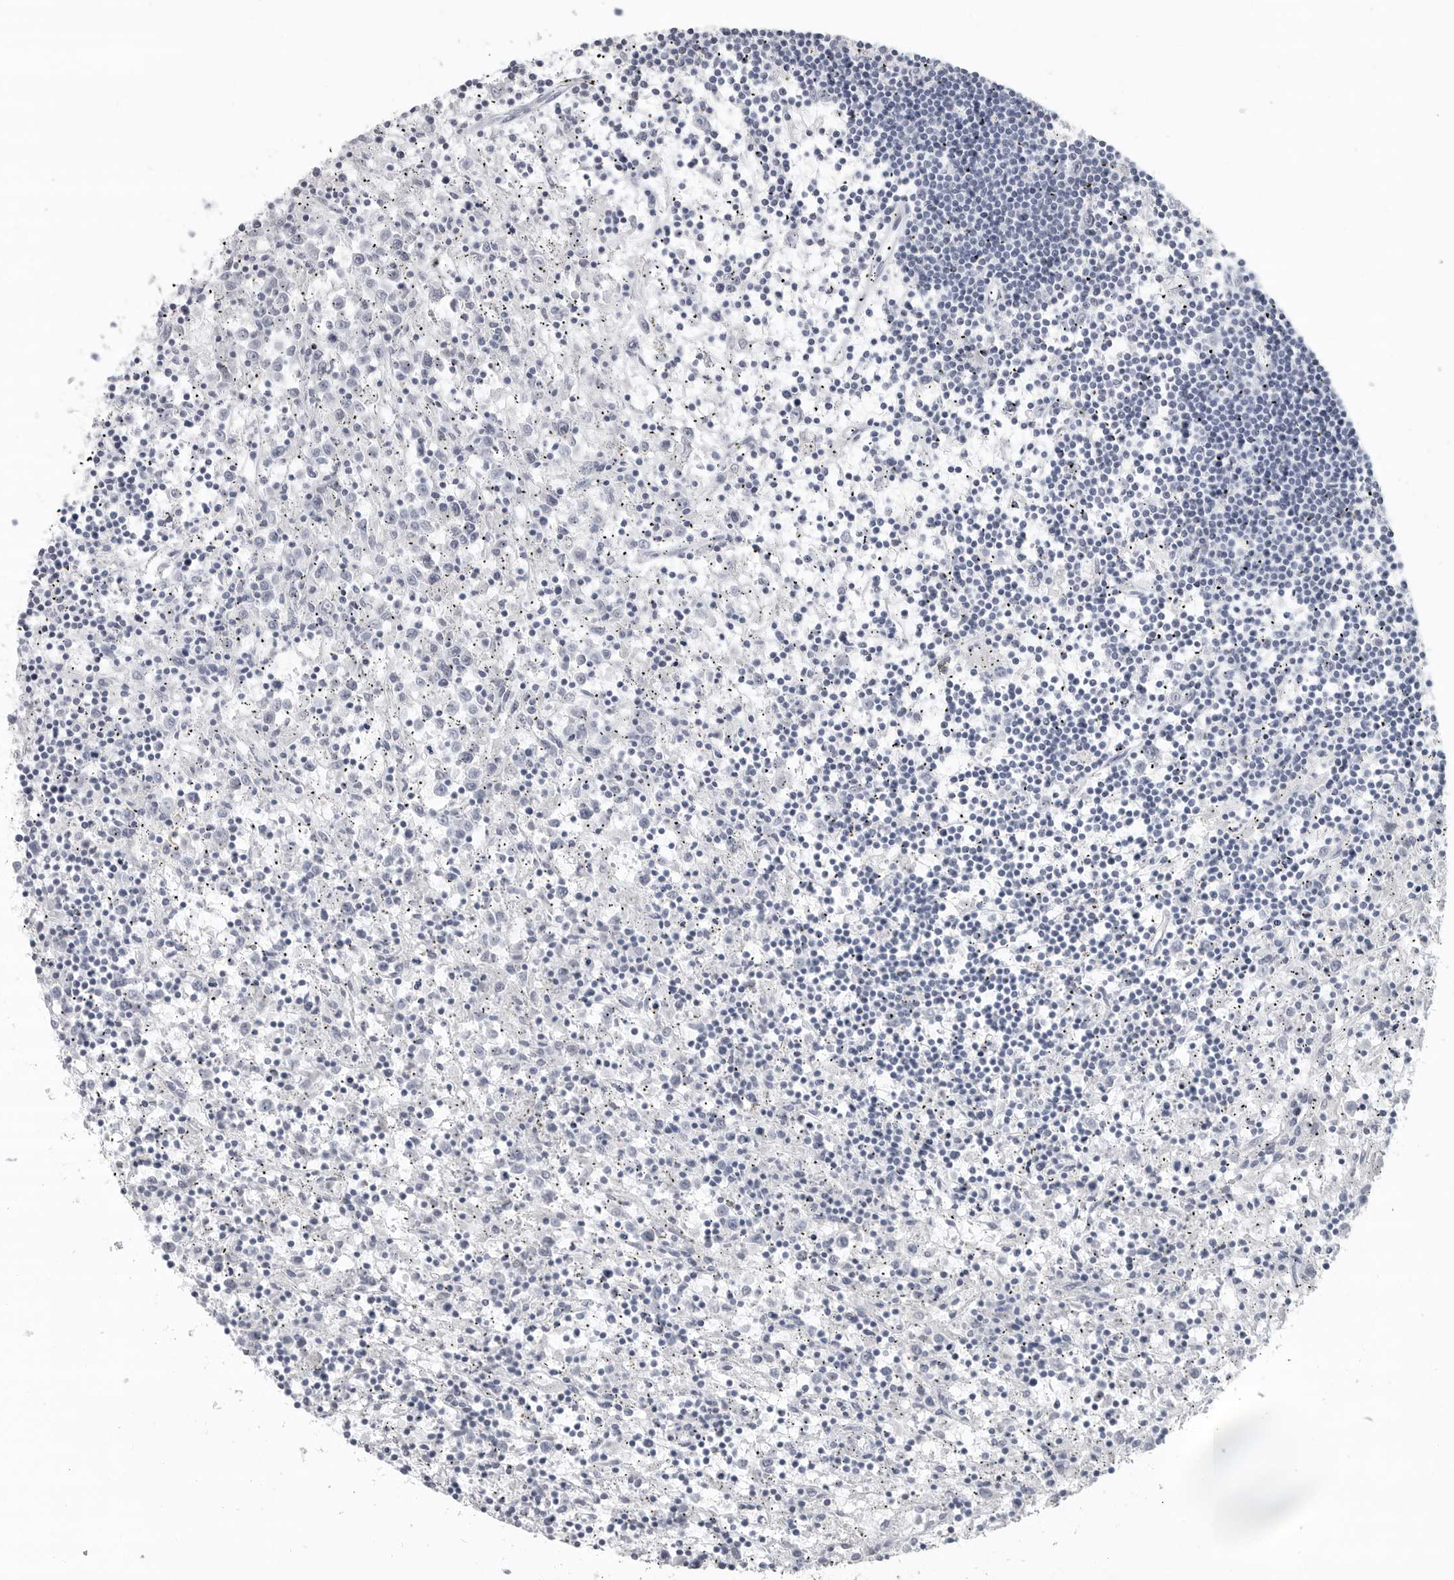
{"staining": {"intensity": "negative", "quantity": "none", "location": "none"}, "tissue": "lymphoma", "cell_type": "Tumor cells", "image_type": "cancer", "snomed": [{"axis": "morphology", "description": "Malignant lymphoma, non-Hodgkin's type, Low grade"}, {"axis": "topography", "description": "Spleen"}], "caption": "DAB (3,3'-diaminobenzidine) immunohistochemical staining of human lymphoma exhibits no significant staining in tumor cells.", "gene": "LY6D", "patient": {"sex": "male", "age": 76}}